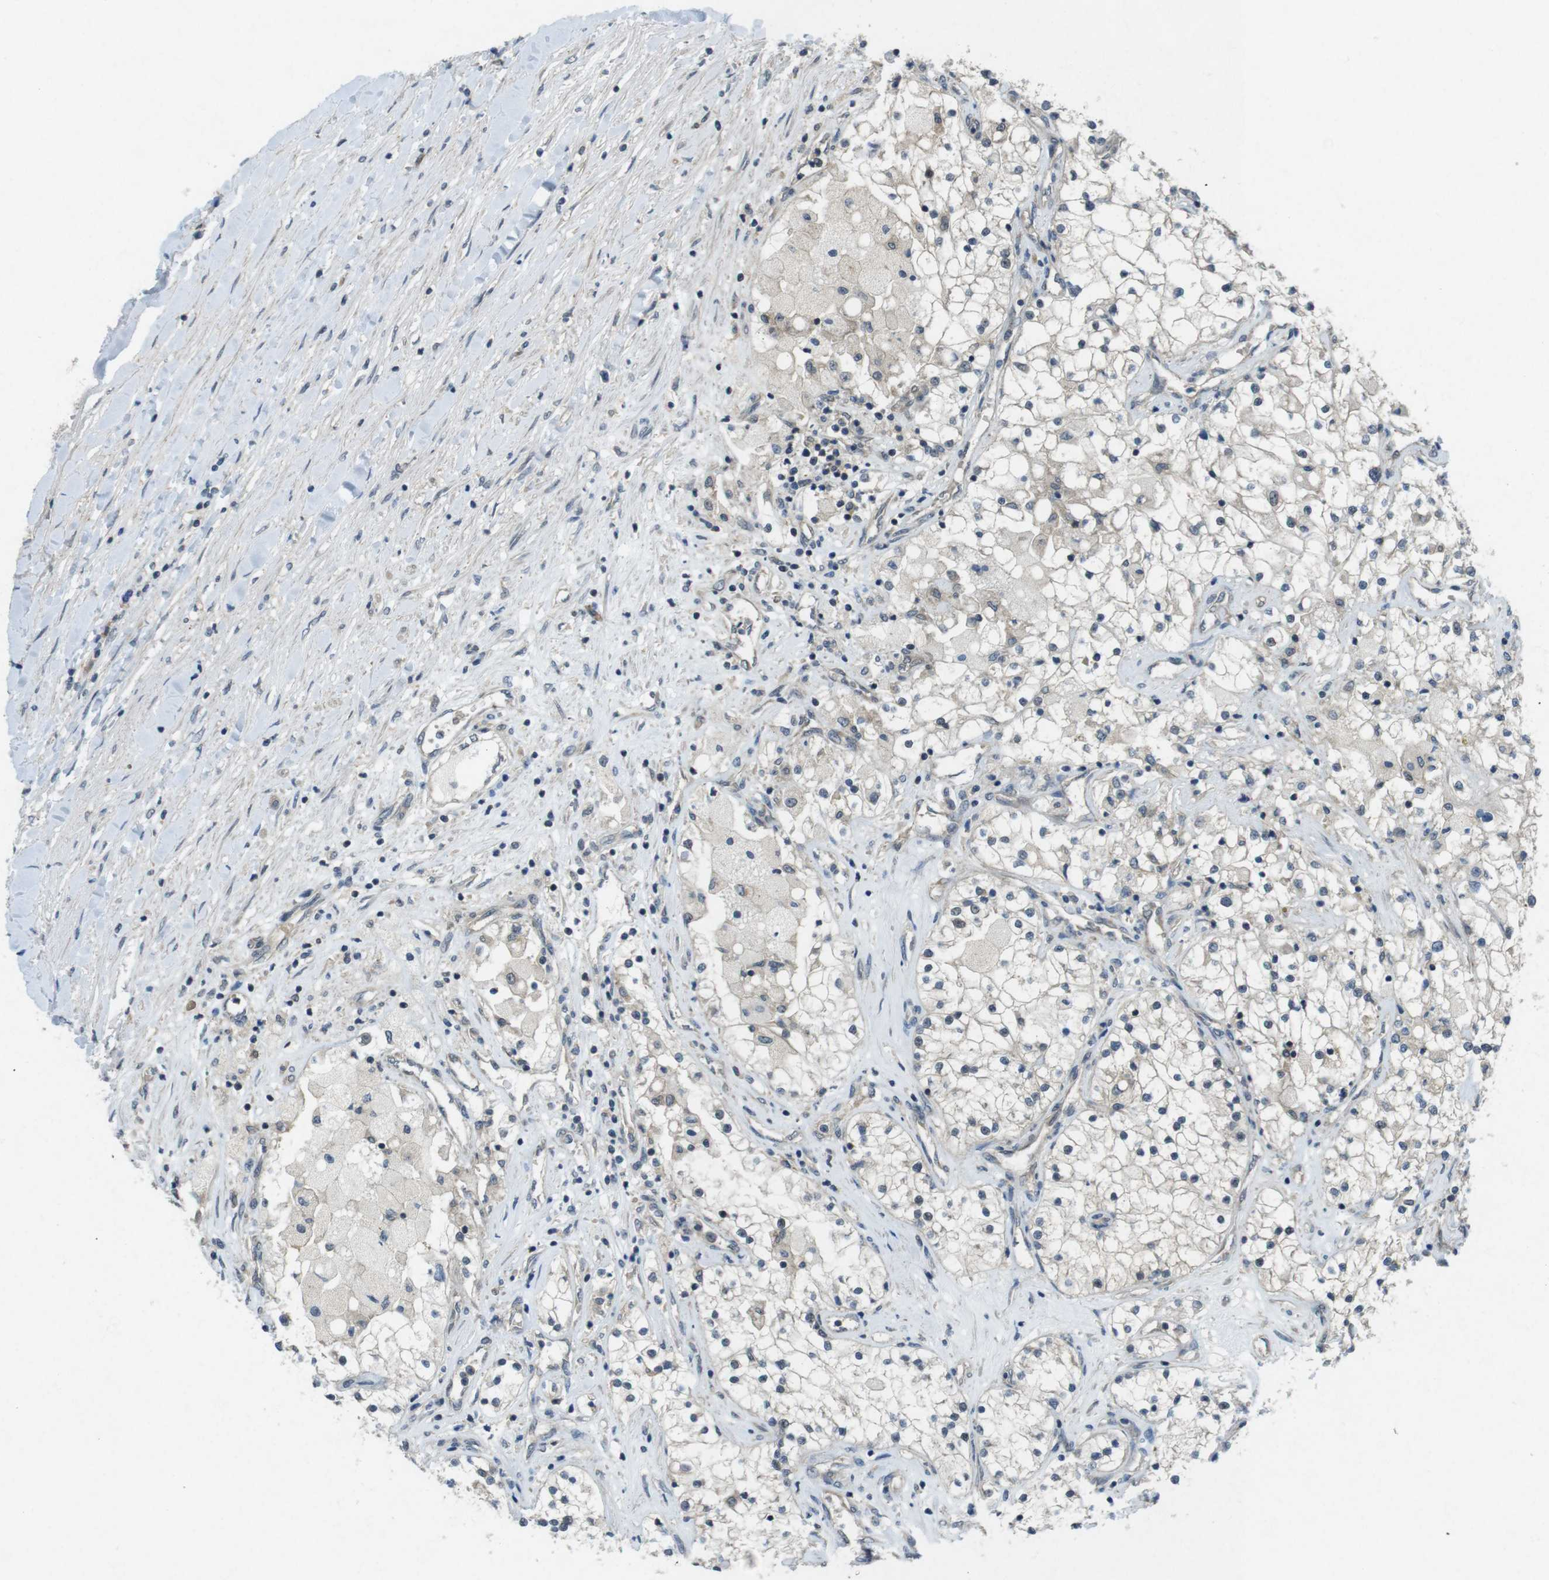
{"staining": {"intensity": "negative", "quantity": "none", "location": "none"}, "tissue": "renal cancer", "cell_type": "Tumor cells", "image_type": "cancer", "snomed": [{"axis": "morphology", "description": "Adenocarcinoma, NOS"}, {"axis": "topography", "description": "Kidney"}], "caption": "This is an immunohistochemistry (IHC) micrograph of human renal cancer. There is no positivity in tumor cells.", "gene": "SUGT1", "patient": {"sex": "male", "age": 68}}